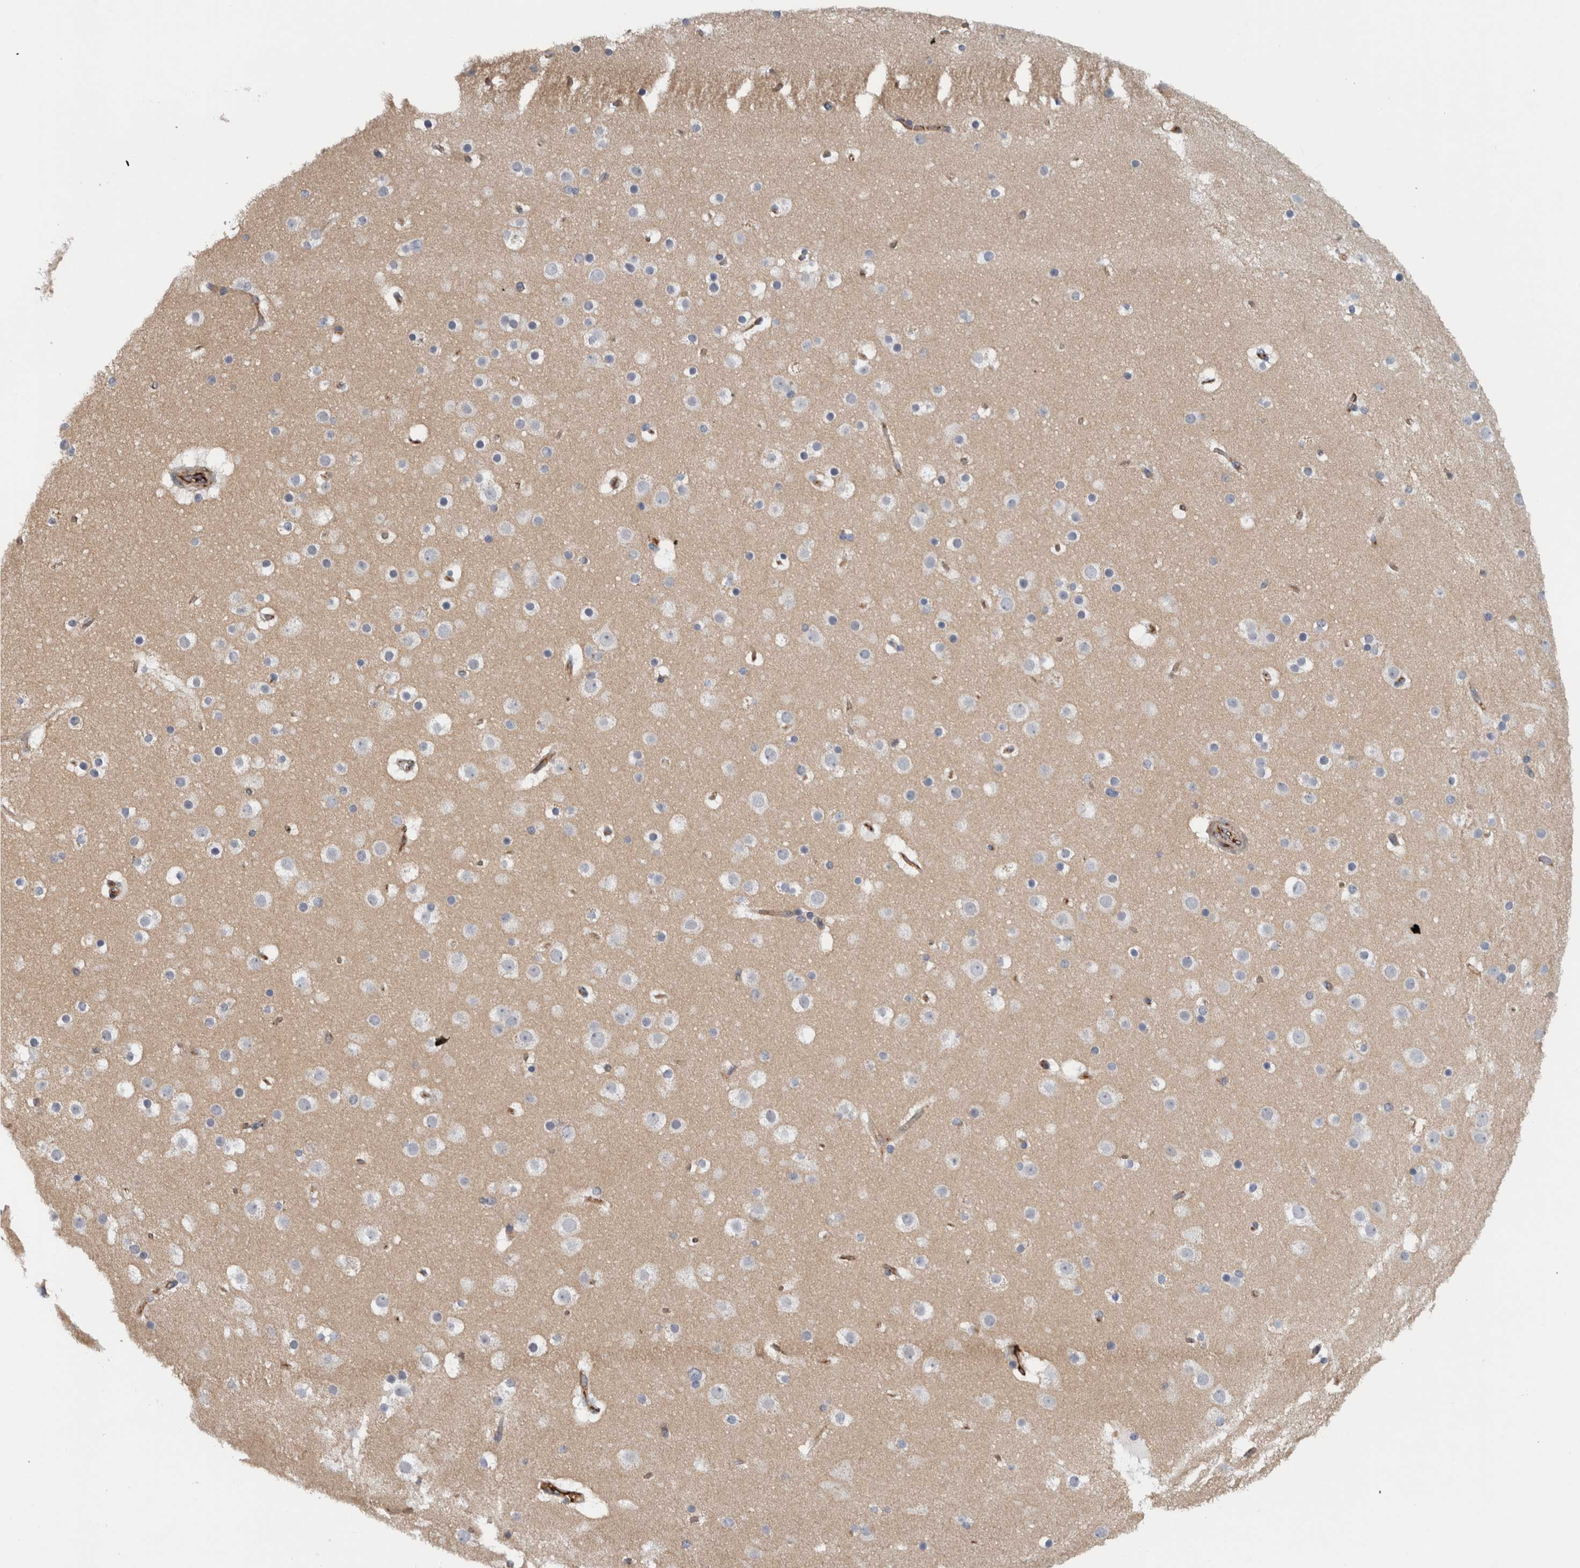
{"staining": {"intensity": "moderate", "quantity": "25%-75%", "location": "cytoplasmic/membranous"}, "tissue": "cerebral cortex", "cell_type": "Endothelial cells", "image_type": "normal", "snomed": [{"axis": "morphology", "description": "Normal tissue, NOS"}, {"axis": "topography", "description": "Cerebral cortex"}], "caption": "High-power microscopy captured an immunohistochemistry image of unremarkable cerebral cortex, revealing moderate cytoplasmic/membranous expression in approximately 25%-75% of endothelial cells.", "gene": "CD59", "patient": {"sex": "male", "age": 57}}